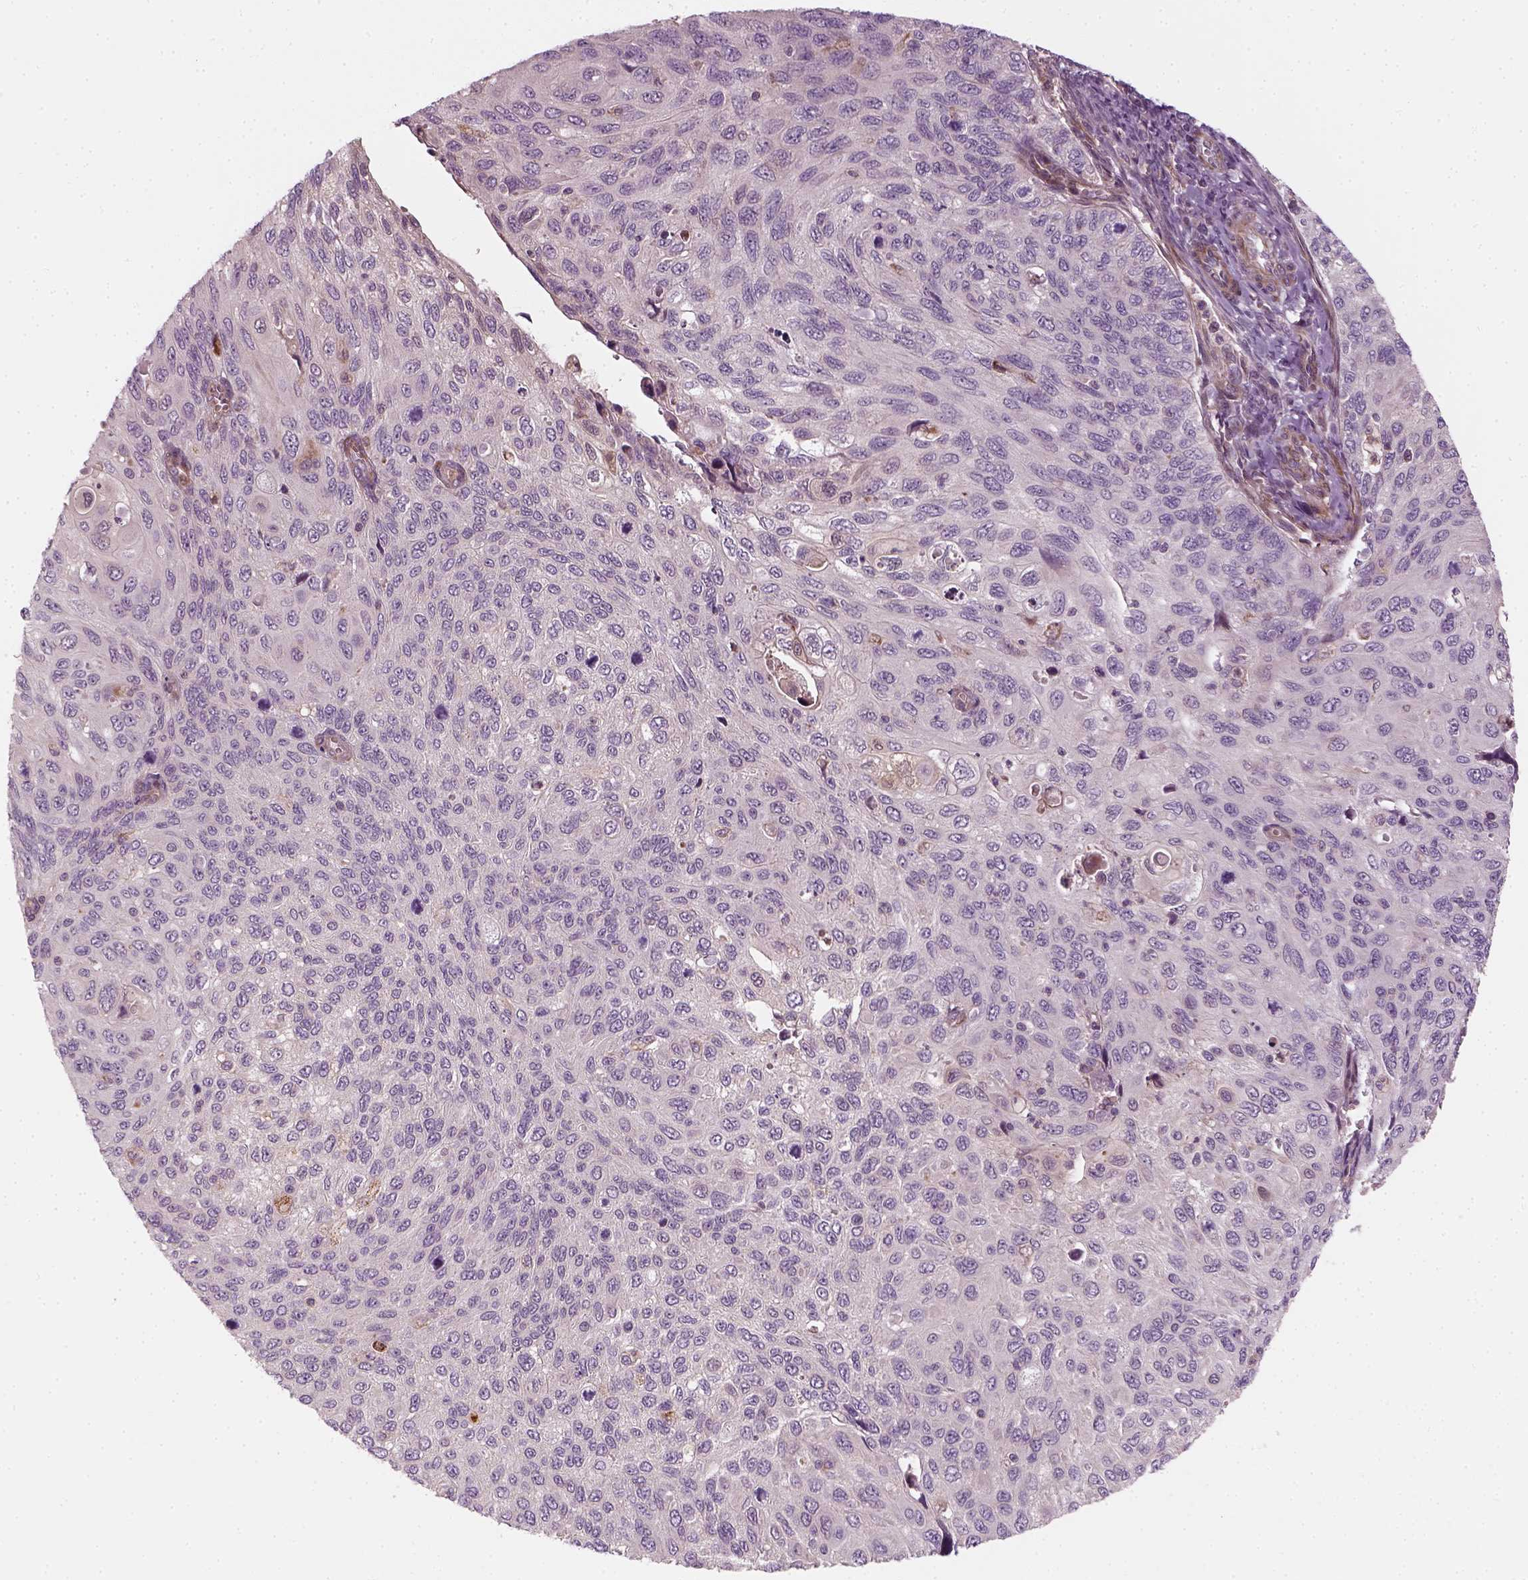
{"staining": {"intensity": "negative", "quantity": "none", "location": "none"}, "tissue": "cervical cancer", "cell_type": "Tumor cells", "image_type": "cancer", "snomed": [{"axis": "morphology", "description": "Squamous cell carcinoma, NOS"}, {"axis": "topography", "description": "Cervix"}], "caption": "This is an immunohistochemistry micrograph of cervical squamous cell carcinoma. There is no expression in tumor cells.", "gene": "DNASE1L1", "patient": {"sex": "female", "age": 70}}